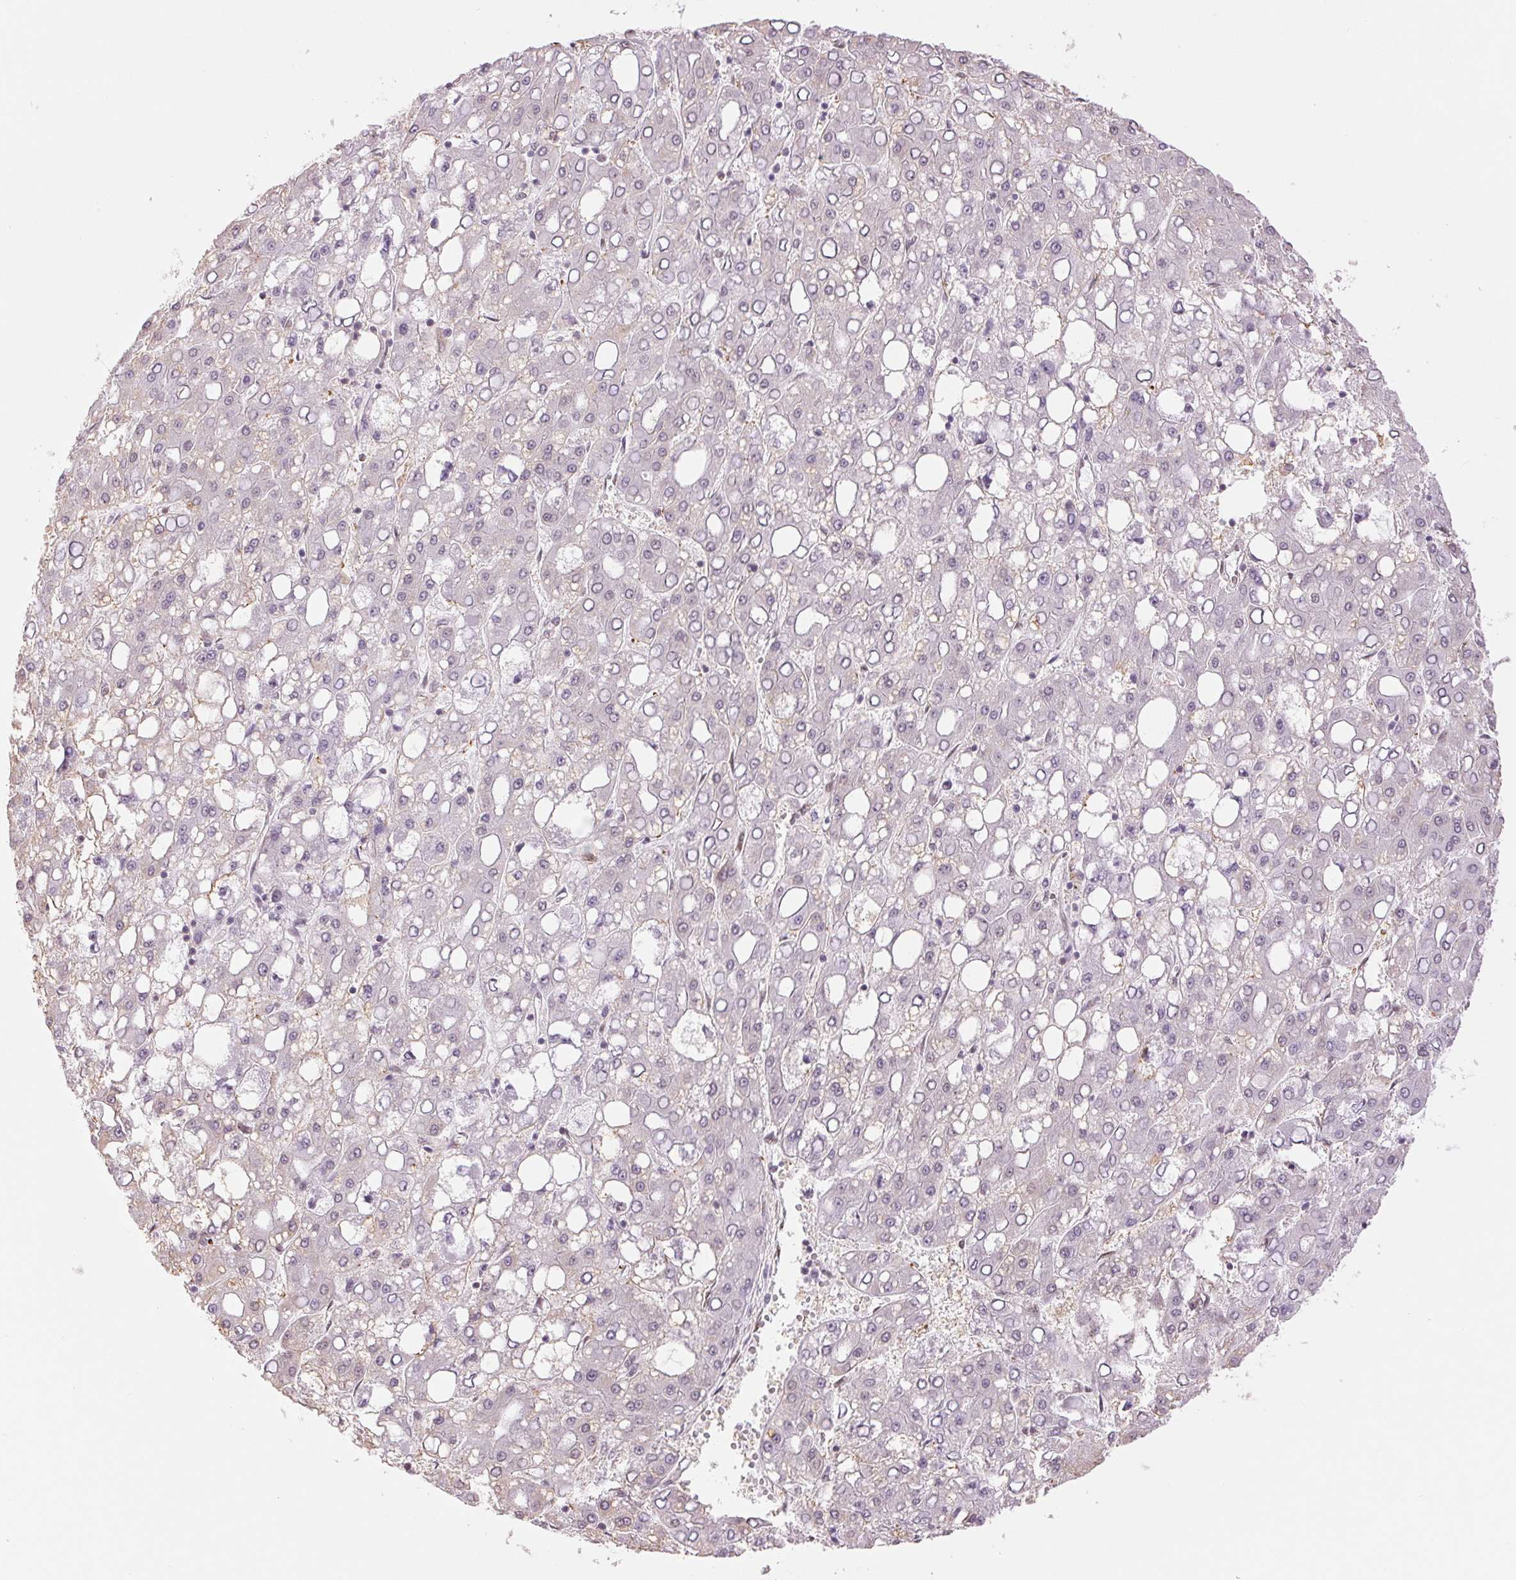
{"staining": {"intensity": "negative", "quantity": "none", "location": "none"}, "tissue": "liver cancer", "cell_type": "Tumor cells", "image_type": "cancer", "snomed": [{"axis": "morphology", "description": "Carcinoma, Hepatocellular, NOS"}, {"axis": "topography", "description": "Liver"}], "caption": "Immunohistochemical staining of human liver hepatocellular carcinoma demonstrates no significant staining in tumor cells.", "gene": "ZFR2", "patient": {"sex": "male", "age": 65}}